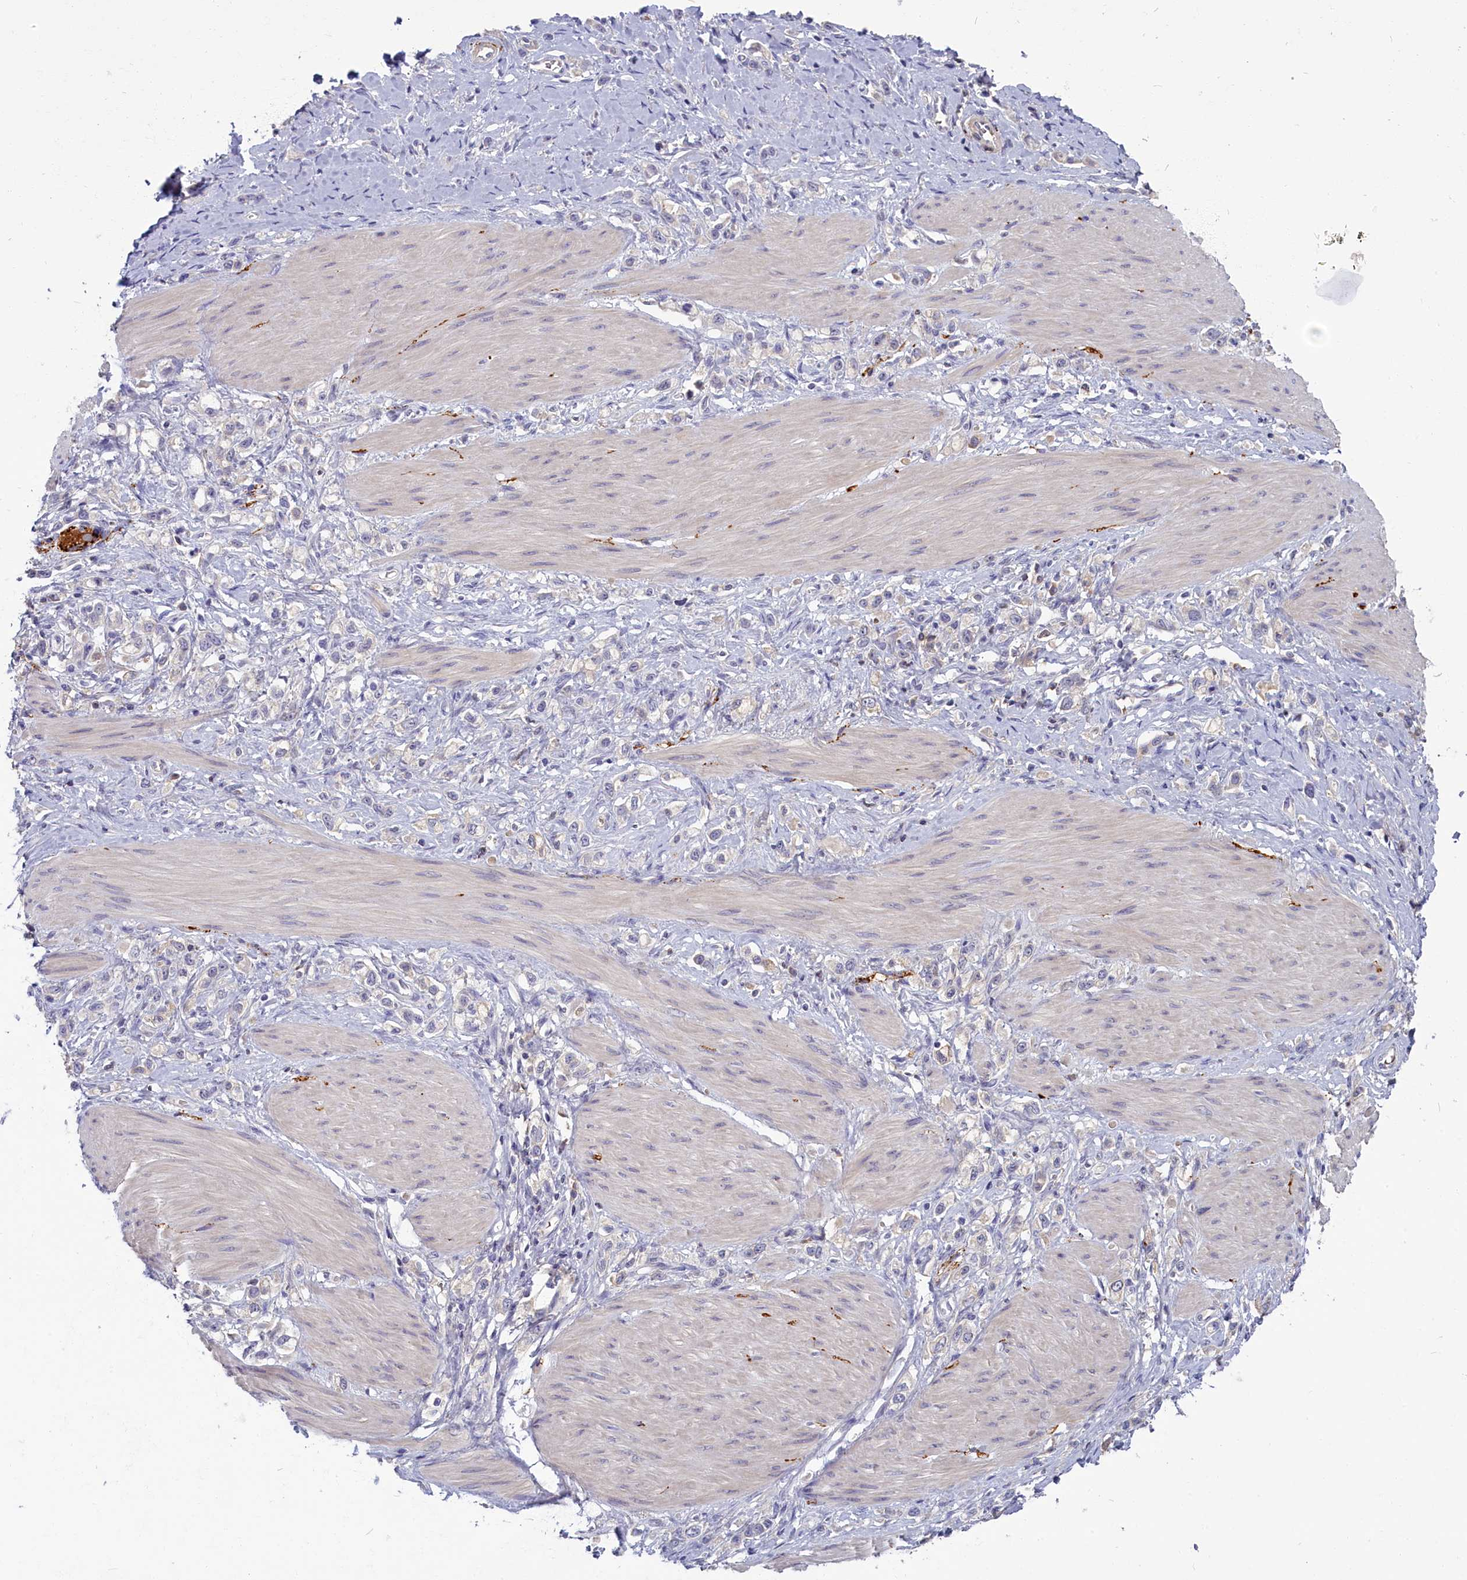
{"staining": {"intensity": "negative", "quantity": "none", "location": "none"}, "tissue": "stomach cancer", "cell_type": "Tumor cells", "image_type": "cancer", "snomed": [{"axis": "morphology", "description": "Adenocarcinoma, NOS"}, {"axis": "topography", "description": "Stomach"}], "caption": "Human stomach cancer (adenocarcinoma) stained for a protein using immunohistochemistry (IHC) reveals no positivity in tumor cells.", "gene": "SV2C", "patient": {"sex": "female", "age": 65}}